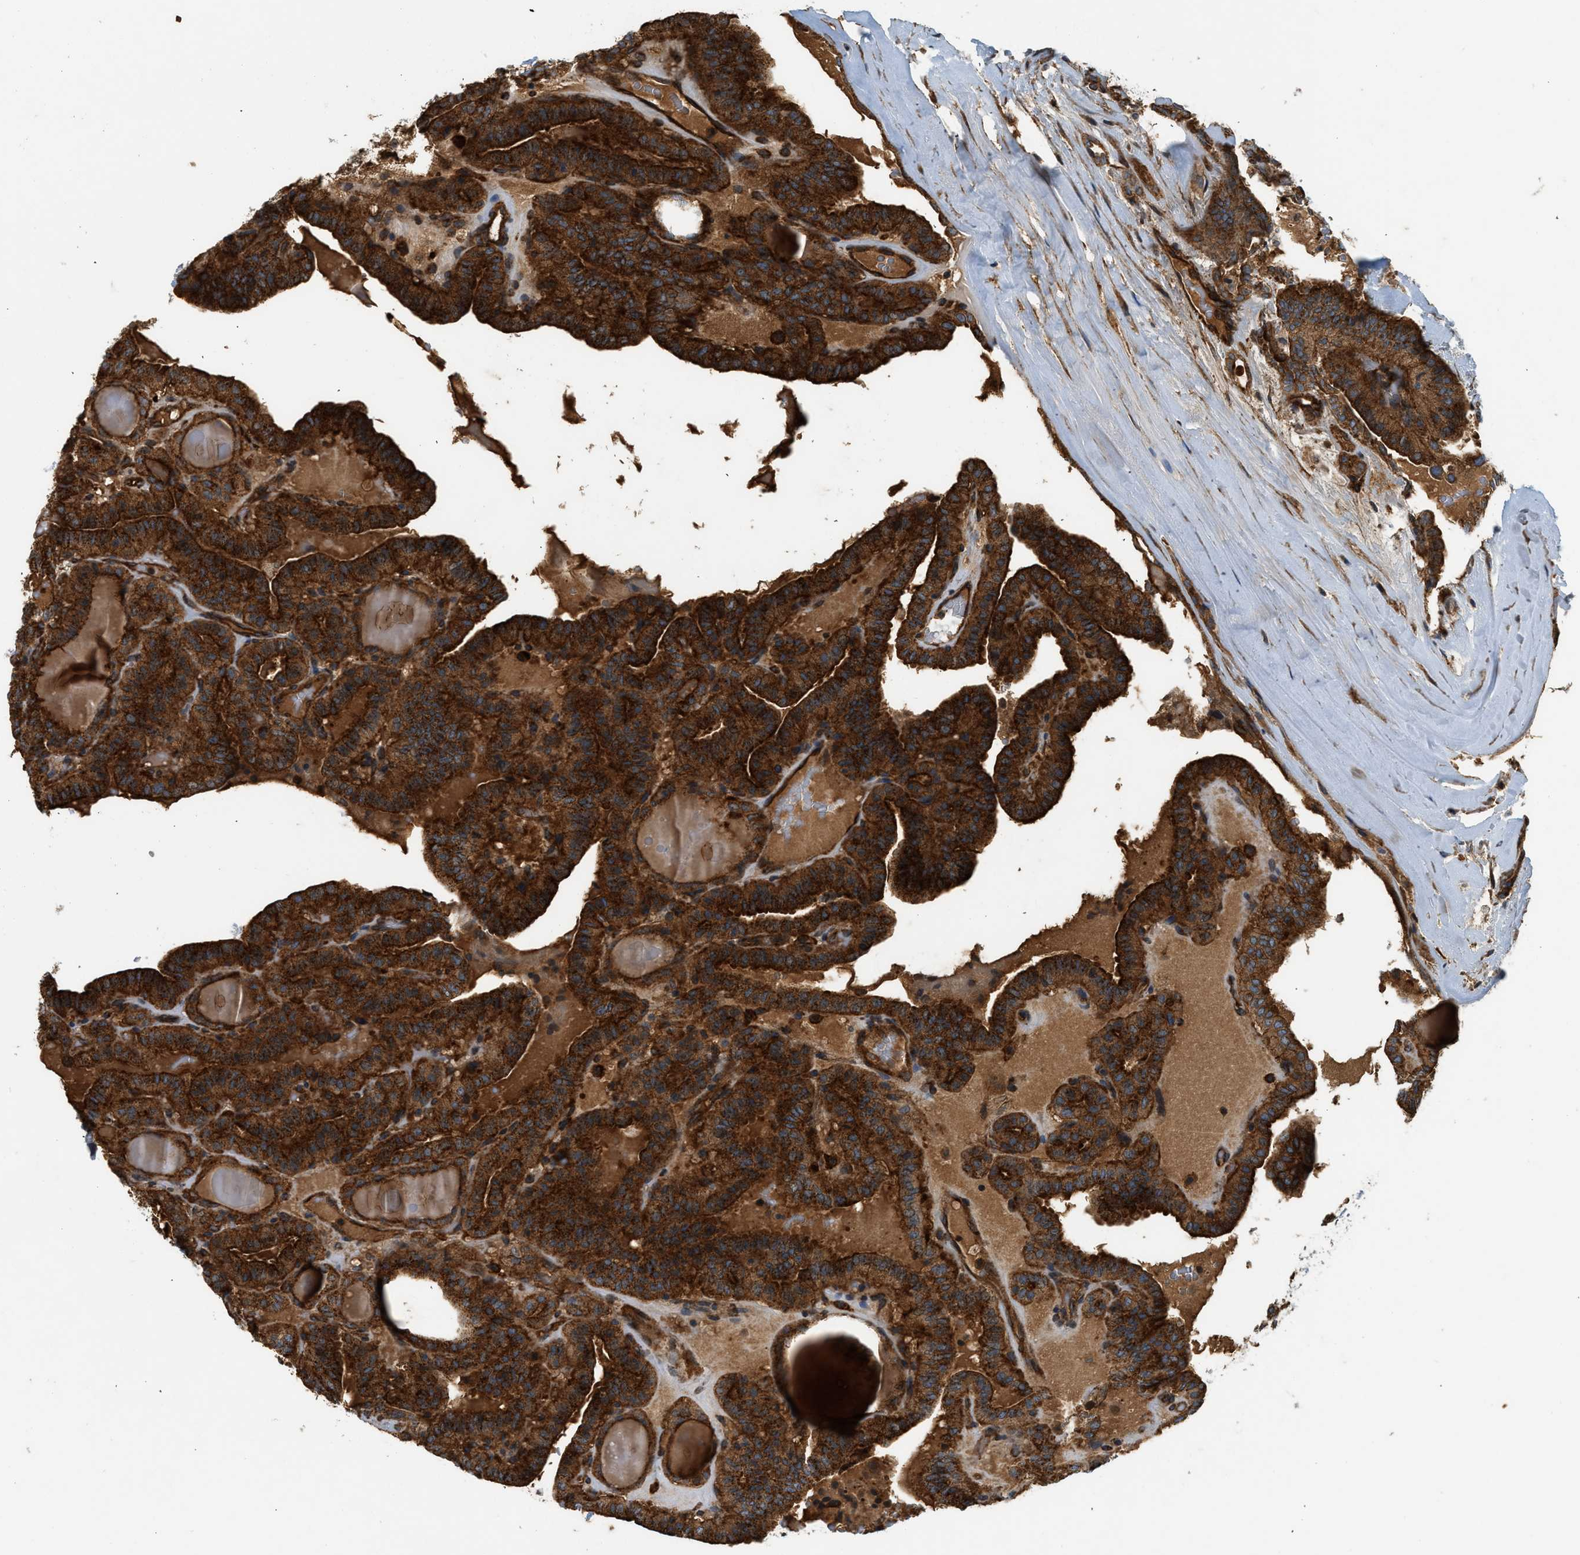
{"staining": {"intensity": "strong", "quantity": ">75%", "location": "cytoplasmic/membranous"}, "tissue": "thyroid cancer", "cell_type": "Tumor cells", "image_type": "cancer", "snomed": [{"axis": "morphology", "description": "Papillary adenocarcinoma, NOS"}, {"axis": "topography", "description": "Thyroid gland"}], "caption": "Immunohistochemistry (IHC) photomicrograph of human papillary adenocarcinoma (thyroid) stained for a protein (brown), which displays high levels of strong cytoplasmic/membranous positivity in approximately >75% of tumor cells.", "gene": "HIP1", "patient": {"sex": "male", "age": 77}}